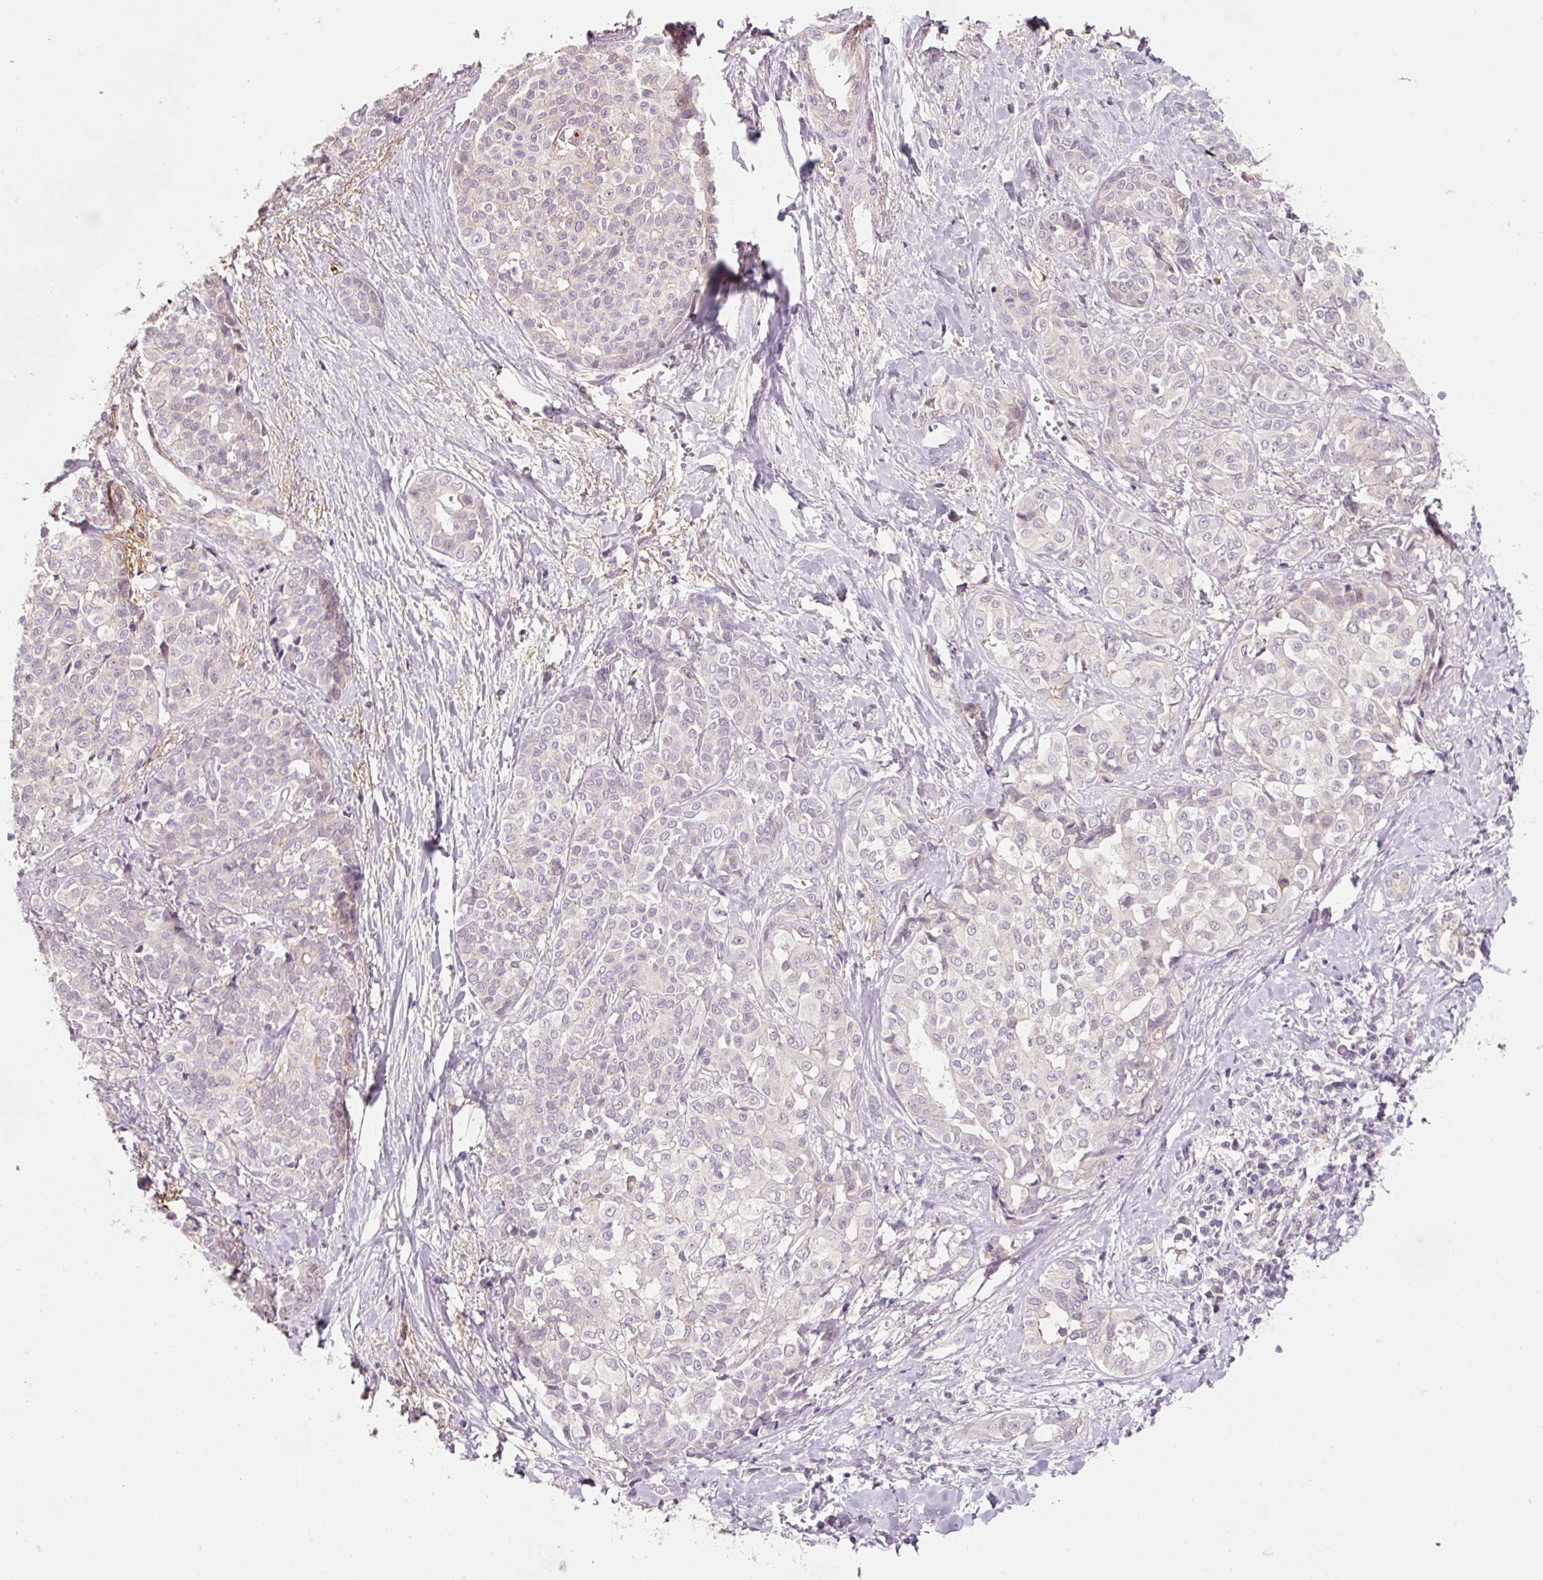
{"staining": {"intensity": "weak", "quantity": "<25%", "location": "cytoplasmic/membranous"}, "tissue": "liver cancer", "cell_type": "Tumor cells", "image_type": "cancer", "snomed": [{"axis": "morphology", "description": "Carcinoma, Hepatocellular, NOS"}, {"axis": "topography", "description": "Liver"}], "caption": "Immunohistochemical staining of human liver cancer displays no significant positivity in tumor cells.", "gene": "TIRAP", "patient": {"sex": "male", "age": 72}}